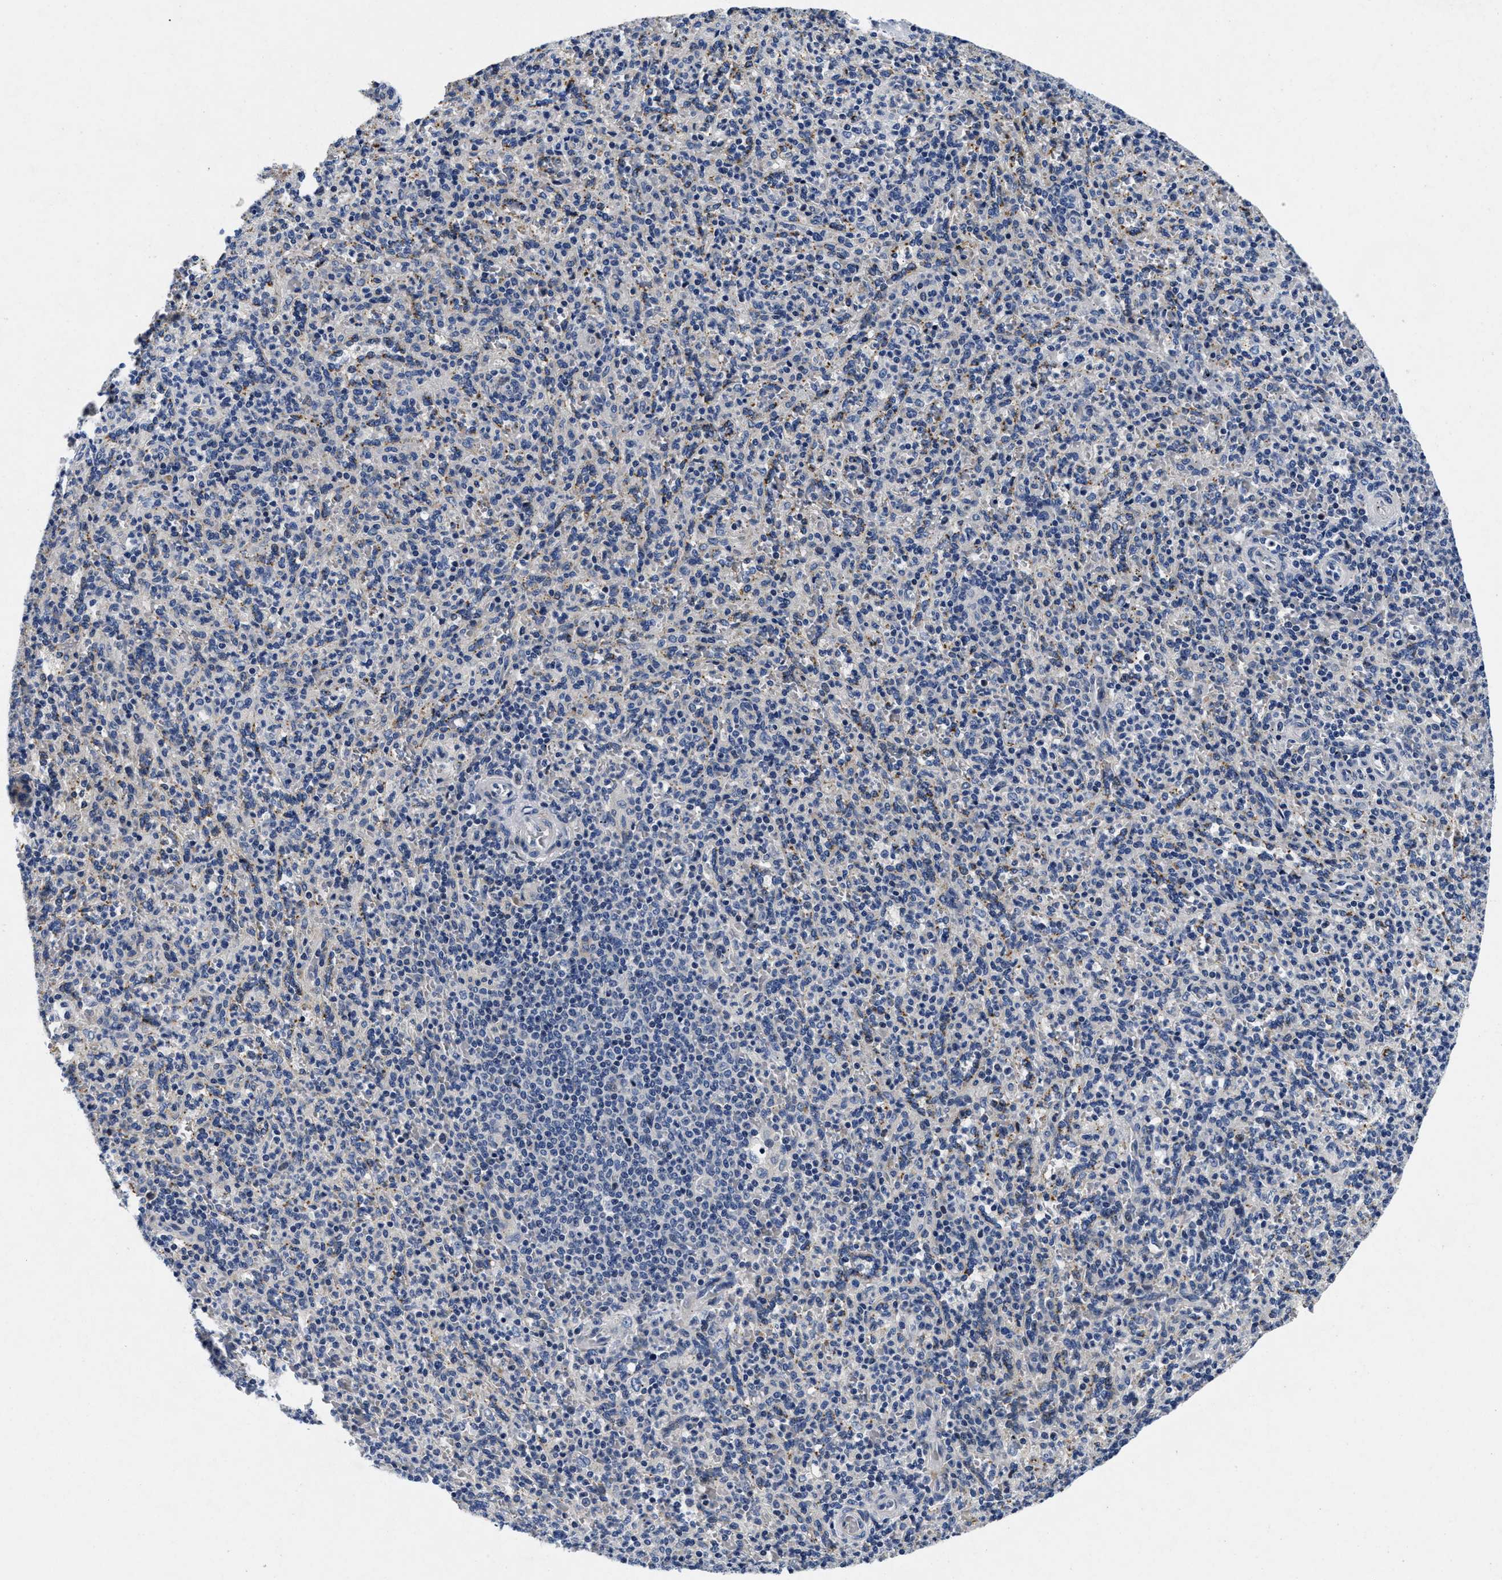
{"staining": {"intensity": "negative", "quantity": "none", "location": "none"}, "tissue": "spleen", "cell_type": "Cells in red pulp", "image_type": "normal", "snomed": [{"axis": "morphology", "description": "Normal tissue, NOS"}, {"axis": "topography", "description": "Spleen"}], "caption": "The photomicrograph reveals no staining of cells in red pulp in unremarkable spleen. (Stains: DAB (3,3'-diaminobenzidine) immunohistochemistry (IHC) with hematoxylin counter stain, Microscopy: brightfield microscopy at high magnification).", "gene": "LAD1", "patient": {"sex": "male", "age": 36}}